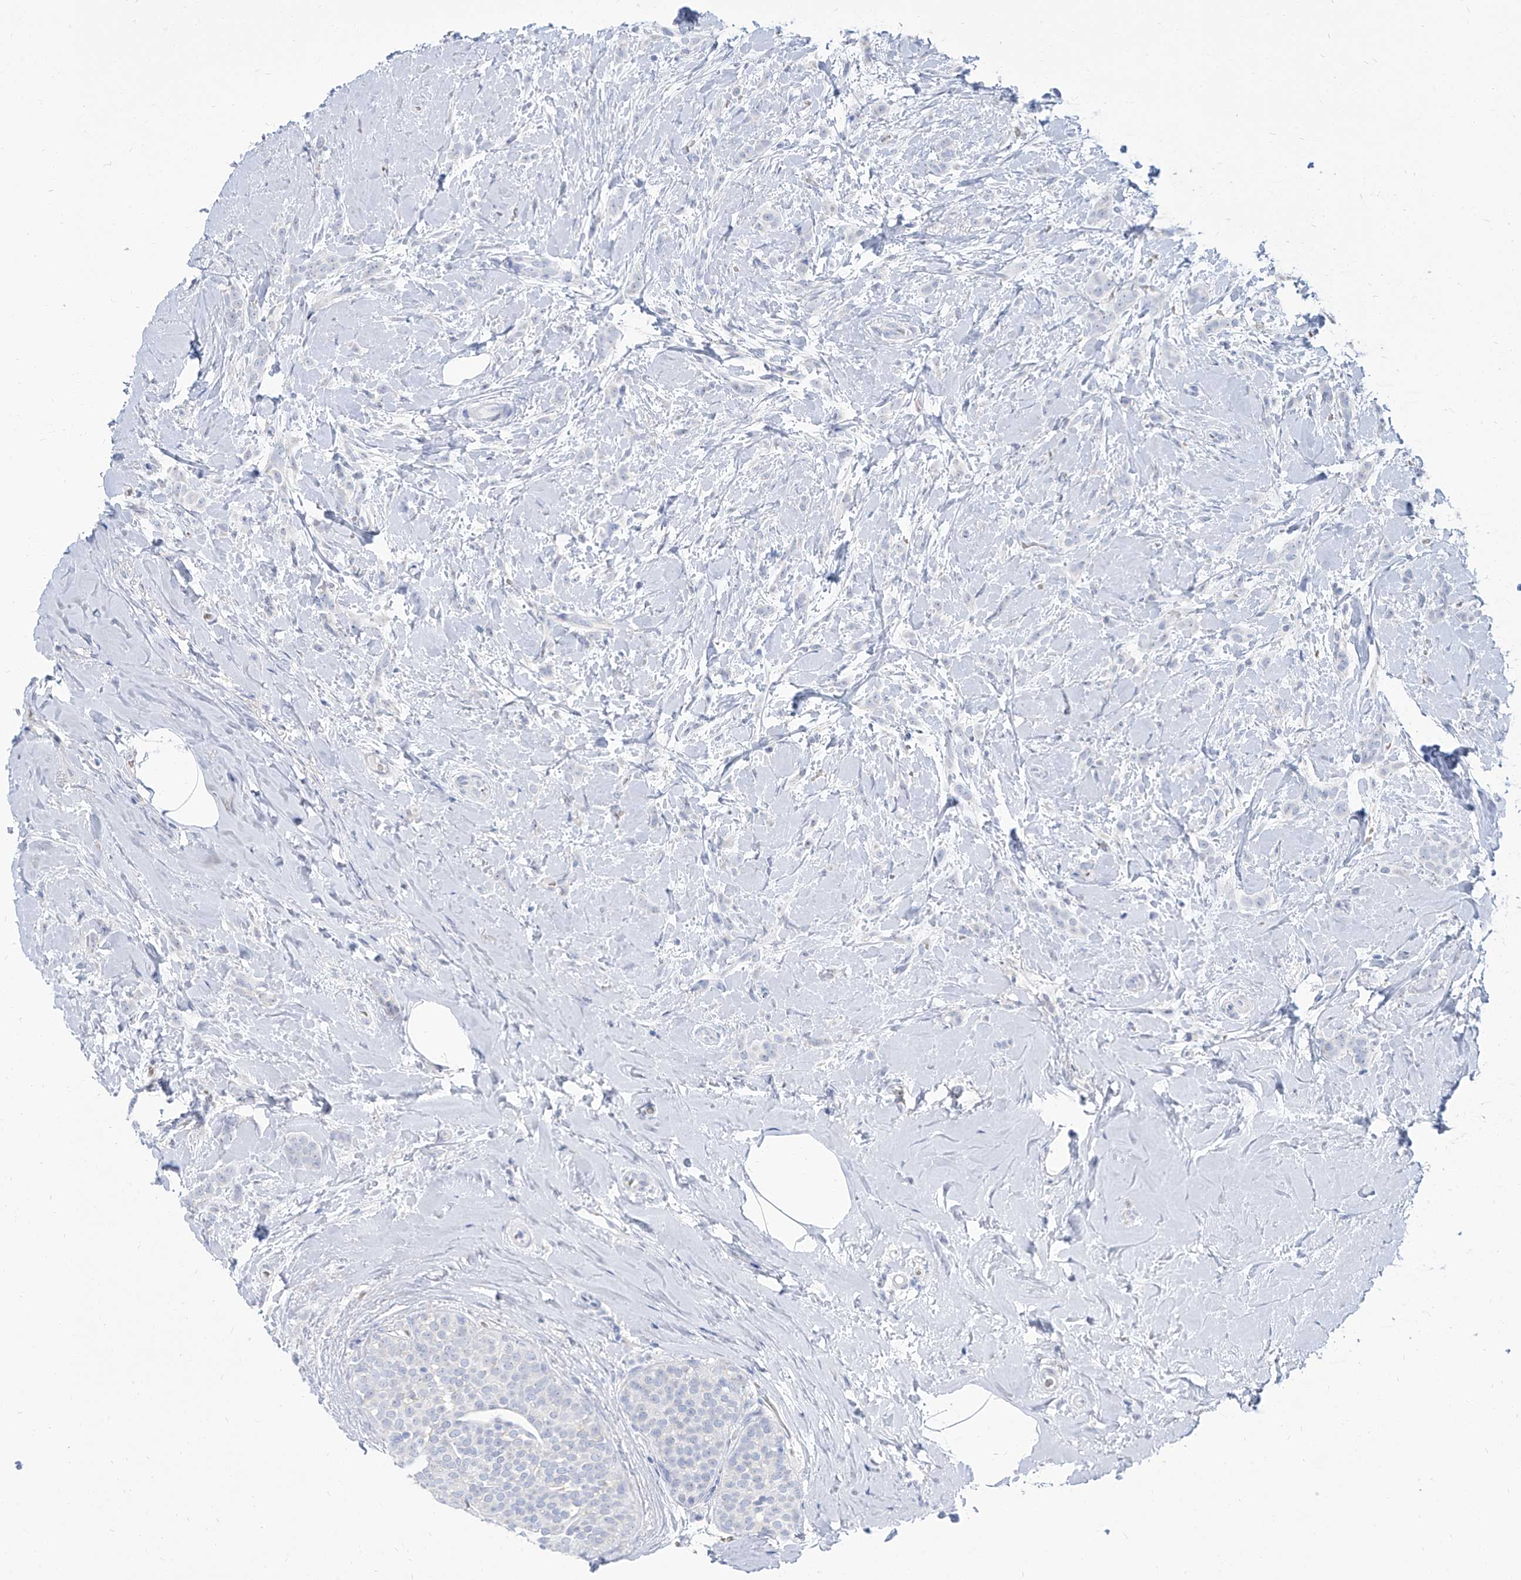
{"staining": {"intensity": "negative", "quantity": "none", "location": "none"}, "tissue": "breast cancer", "cell_type": "Tumor cells", "image_type": "cancer", "snomed": [{"axis": "morphology", "description": "Lobular carcinoma, in situ"}, {"axis": "morphology", "description": "Lobular carcinoma"}, {"axis": "topography", "description": "Breast"}], "caption": "High magnification brightfield microscopy of breast cancer (lobular carcinoma in situ) stained with DAB (3,3'-diaminobenzidine) (brown) and counterstained with hematoxylin (blue): tumor cells show no significant expression.", "gene": "TXLNB", "patient": {"sex": "female", "age": 41}}